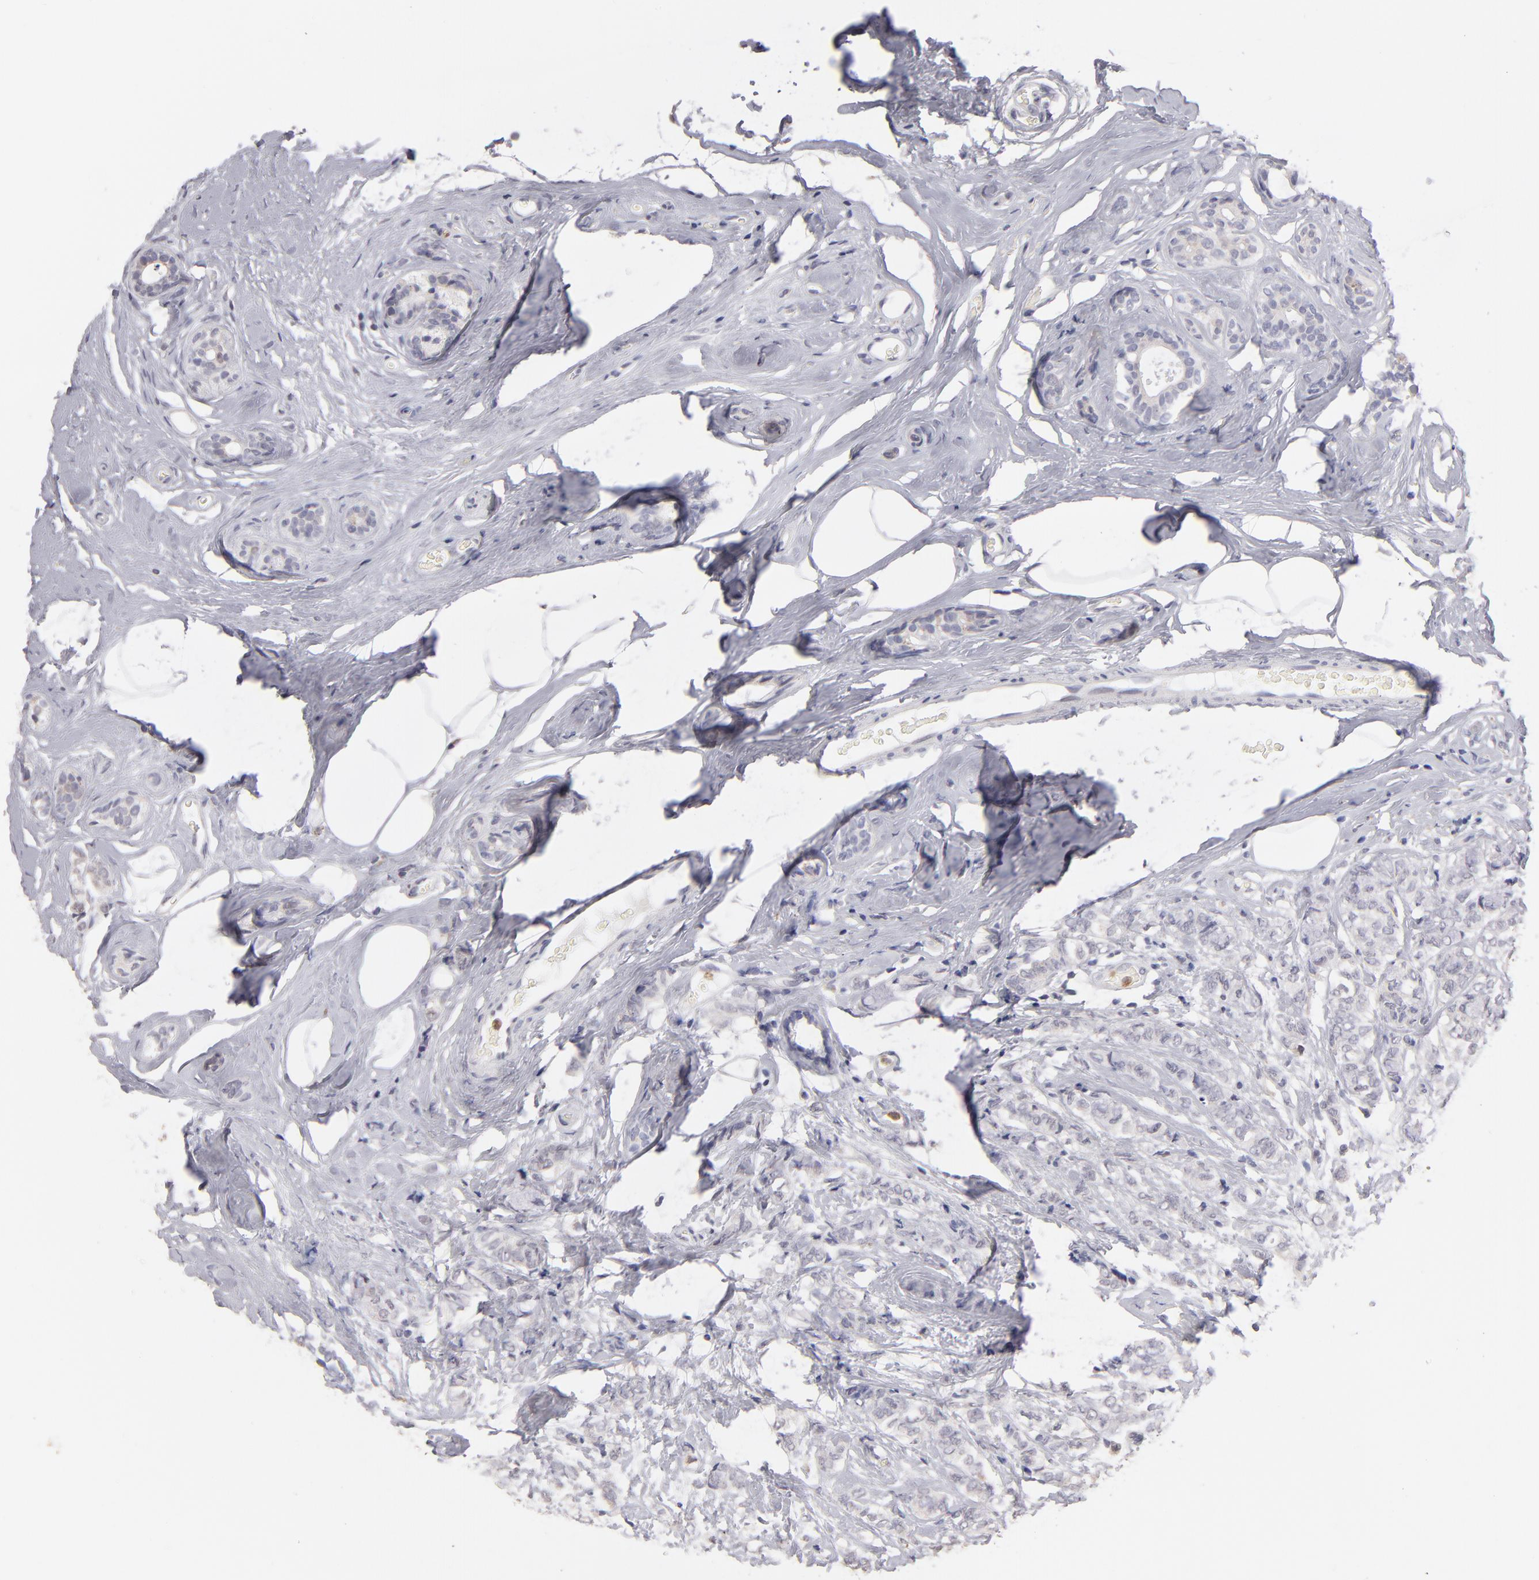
{"staining": {"intensity": "negative", "quantity": "none", "location": "none"}, "tissue": "breast cancer", "cell_type": "Tumor cells", "image_type": "cancer", "snomed": [{"axis": "morphology", "description": "Lobular carcinoma"}, {"axis": "topography", "description": "Breast"}], "caption": "Human breast lobular carcinoma stained for a protein using immunohistochemistry reveals no staining in tumor cells.", "gene": "MGAM", "patient": {"sex": "female", "age": 60}}